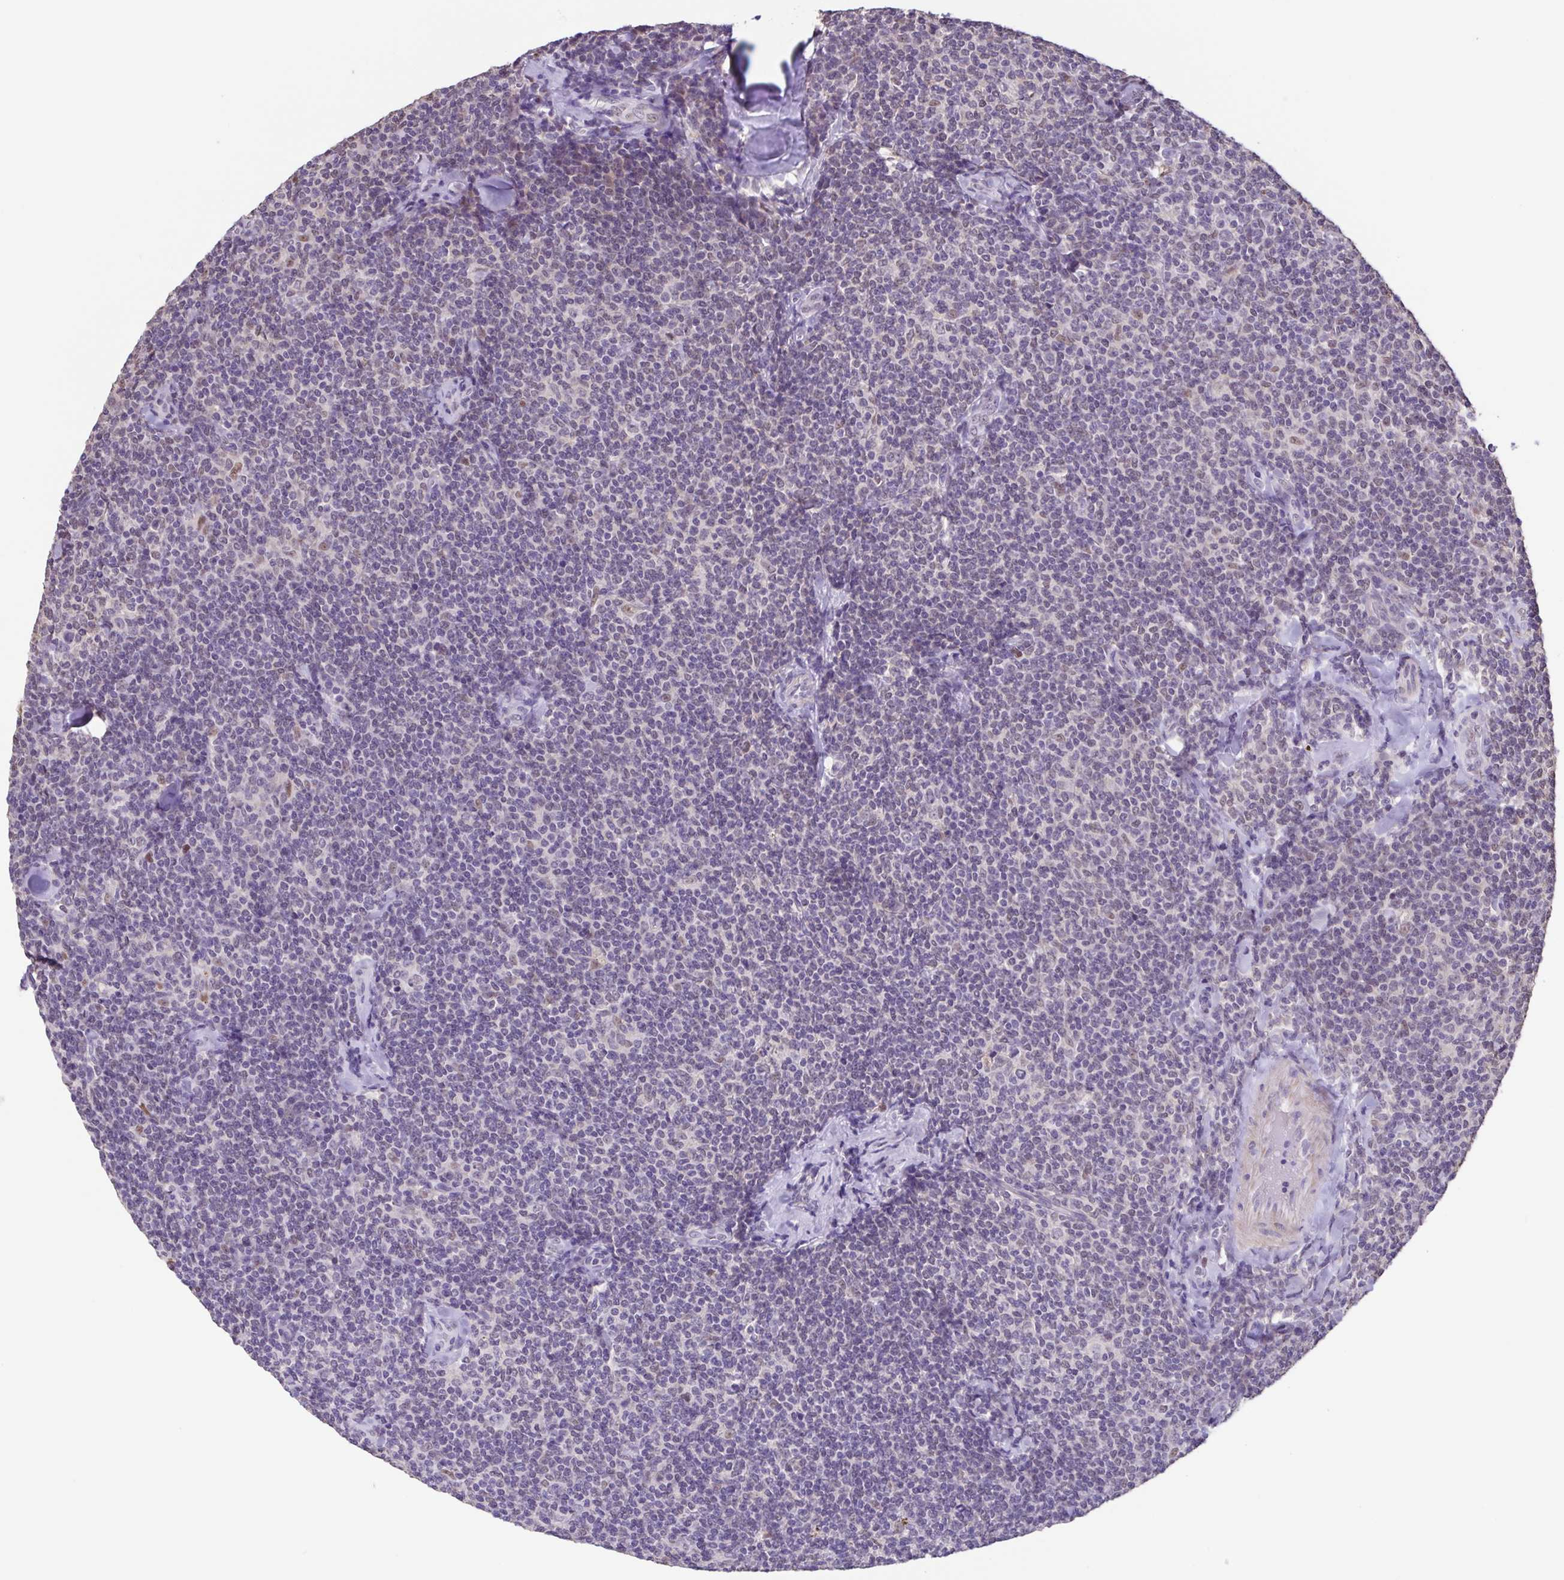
{"staining": {"intensity": "negative", "quantity": "none", "location": "none"}, "tissue": "lymphoma", "cell_type": "Tumor cells", "image_type": "cancer", "snomed": [{"axis": "morphology", "description": "Malignant lymphoma, non-Hodgkin's type, Low grade"}, {"axis": "topography", "description": "Lymph node"}], "caption": "This is a photomicrograph of immunohistochemistry (IHC) staining of malignant lymphoma, non-Hodgkin's type (low-grade), which shows no positivity in tumor cells.", "gene": "ACTRT3", "patient": {"sex": "female", "age": 56}}